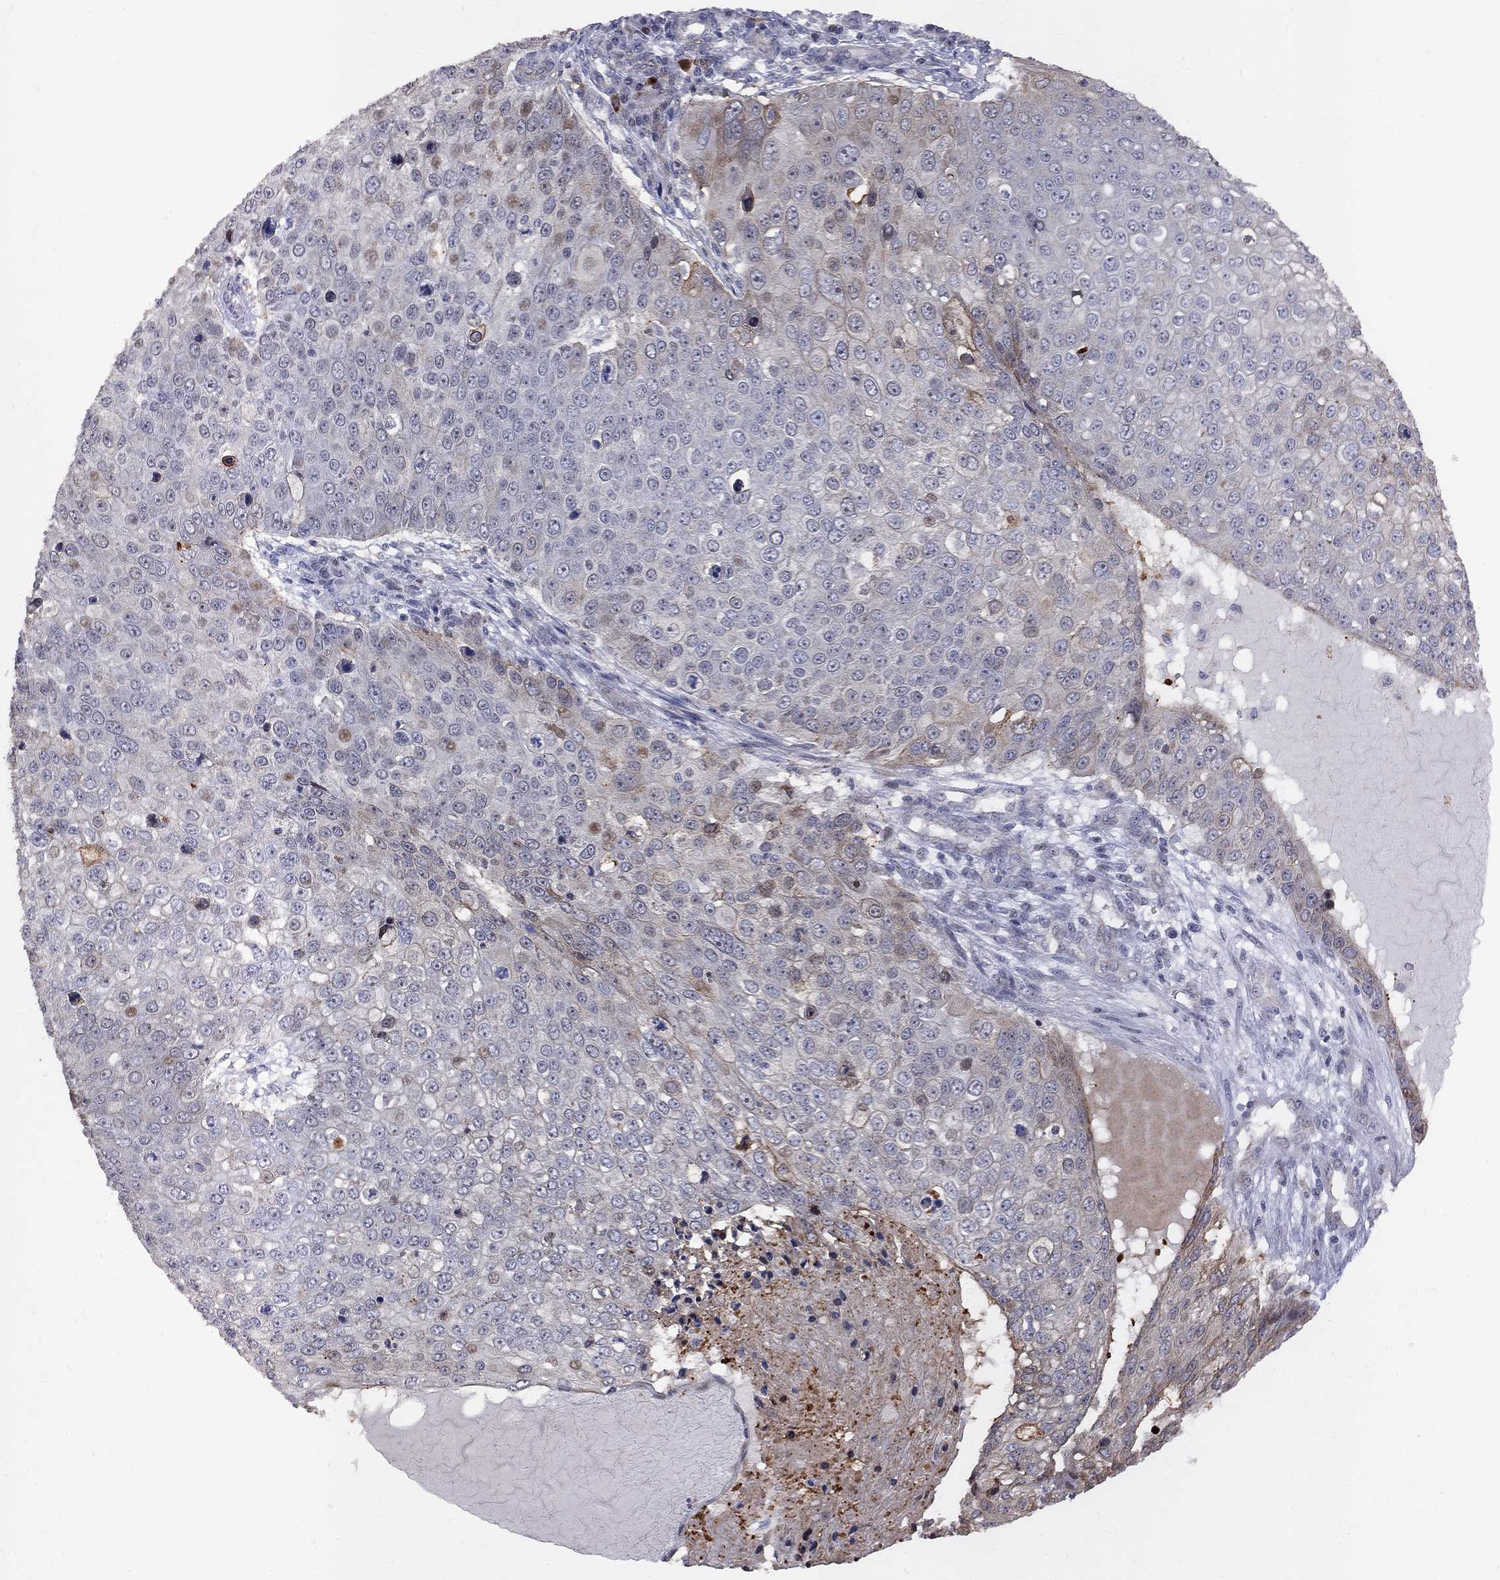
{"staining": {"intensity": "weak", "quantity": "<25%", "location": "cytoplasmic/membranous,nuclear"}, "tissue": "skin cancer", "cell_type": "Tumor cells", "image_type": "cancer", "snomed": [{"axis": "morphology", "description": "Squamous cell carcinoma, NOS"}, {"axis": "topography", "description": "Skin"}], "caption": "Immunohistochemical staining of squamous cell carcinoma (skin) exhibits no significant expression in tumor cells.", "gene": "DHX33", "patient": {"sex": "male", "age": 71}}